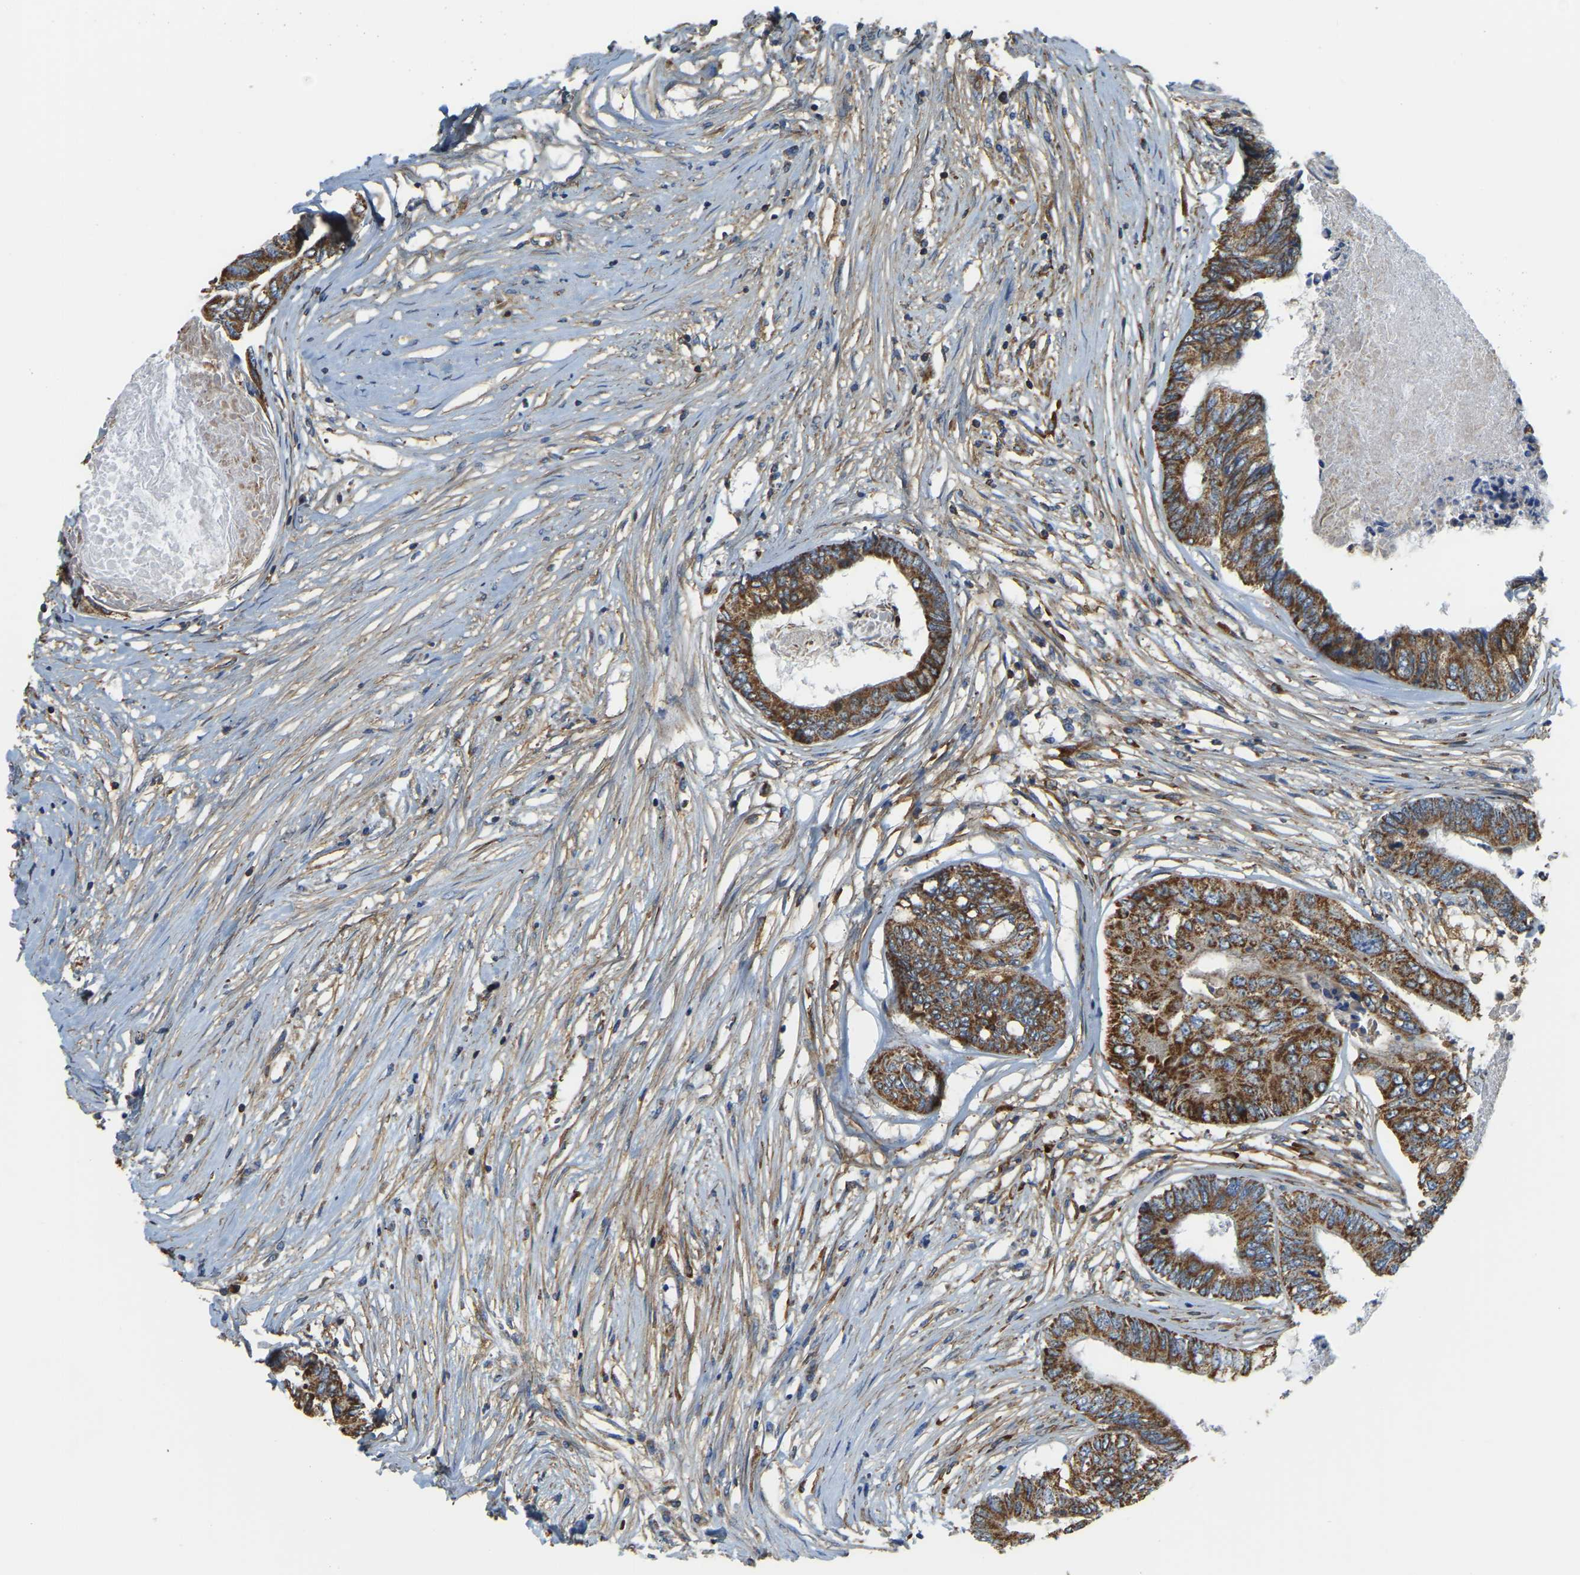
{"staining": {"intensity": "strong", "quantity": ">75%", "location": "cytoplasmic/membranous"}, "tissue": "colorectal cancer", "cell_type": "Tumor cells", "image_type": "cancer", "snomed": [{"axis": "morphology", "description": "Adenocarcinoma, NOS"}, {"axis": "topography", "description": "Rectum"}], "caption": "Immunohistochemistry staining of adenocarcinoma (colorectal), which exhibits high levels of strong cytoplasmic/membranous staining in approximately >75% of tumor cells indicating strong cytoplasmic/membranous protein staining. The staining was performed using DAB (3,3'-diaminobenzidine) (brown) for protein detection and nuclei were counterstained in hematoxylin (blue).", "gene": "AHNAK", "patient": {"sex": "male", "age": 63}}